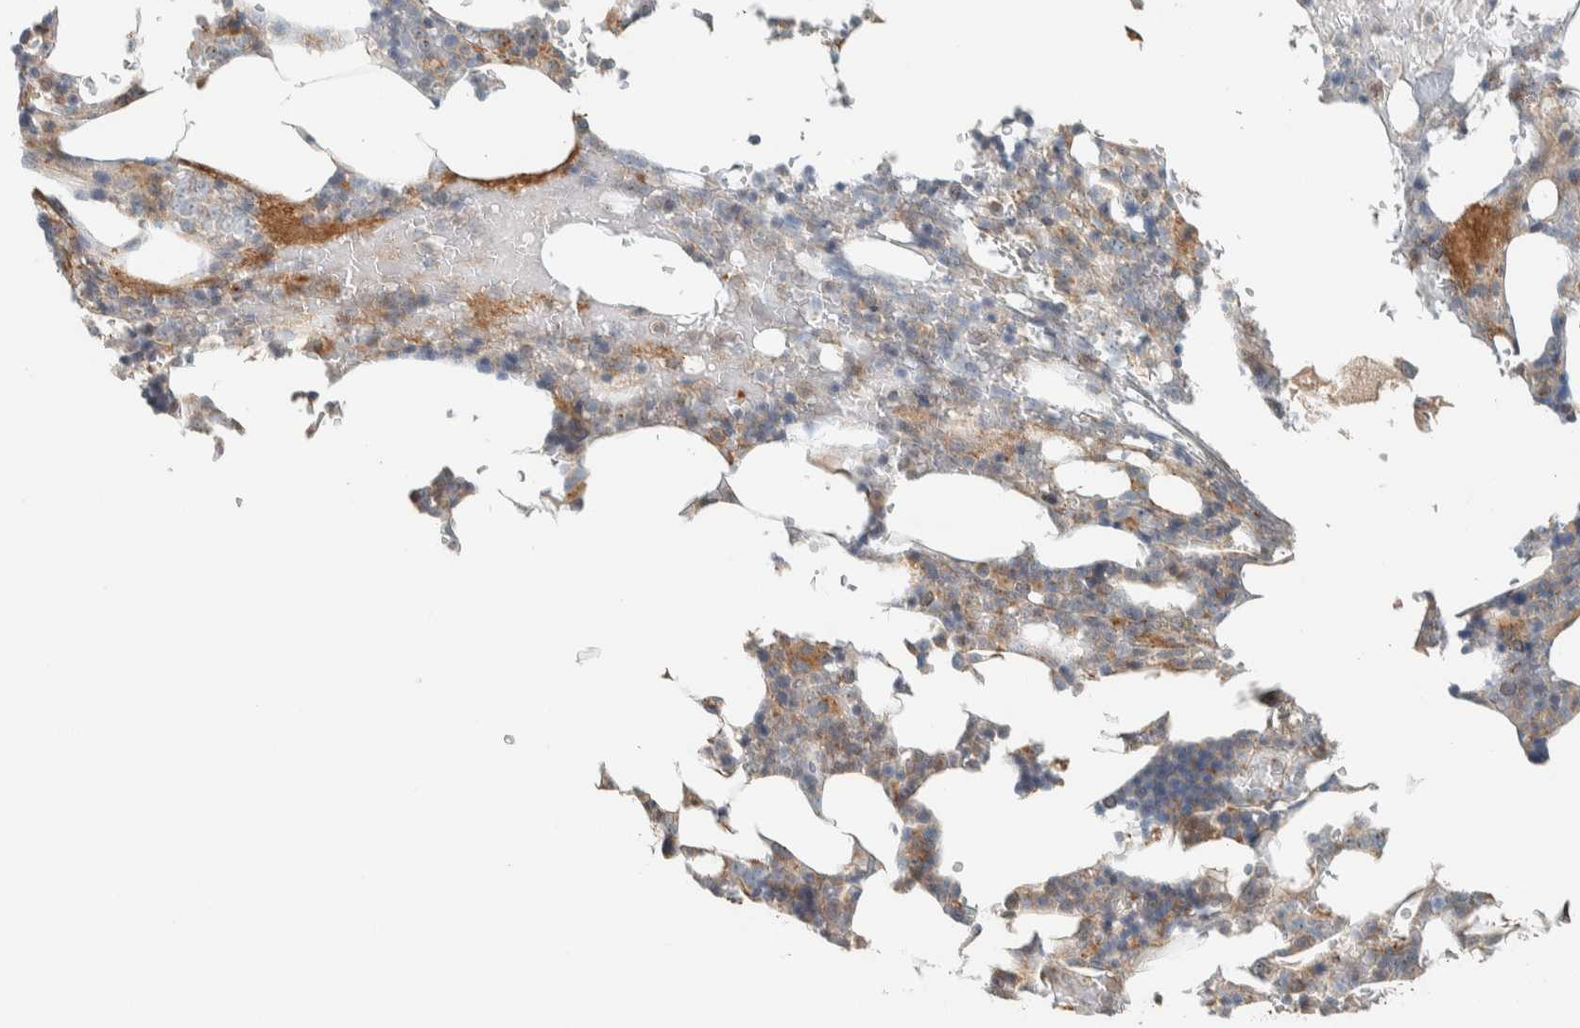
{"staining": {"intensity": "moderate", "quantity": "25%-75%", "location": "cytoplasmic/membranous"}, "tissue": "bone marrow", "cell_type": "Hematopoietic cells", "image_type": "normal", "snomed": [{"axis": "morphology", "description": "Normal tissue, NOS"}, {"axis": "topography", "description": "Bone marrow"}], "caption": "This image displays benign bone marrow stained with IHC to label a protein in brown. The cytoplasmic/membranous of hematopoietic cells show moderate positivity for the protein. Nuclei are counter-stained blue.", "gene": "SLFN12L", "patient": {"sex": "female", "age": 81}}